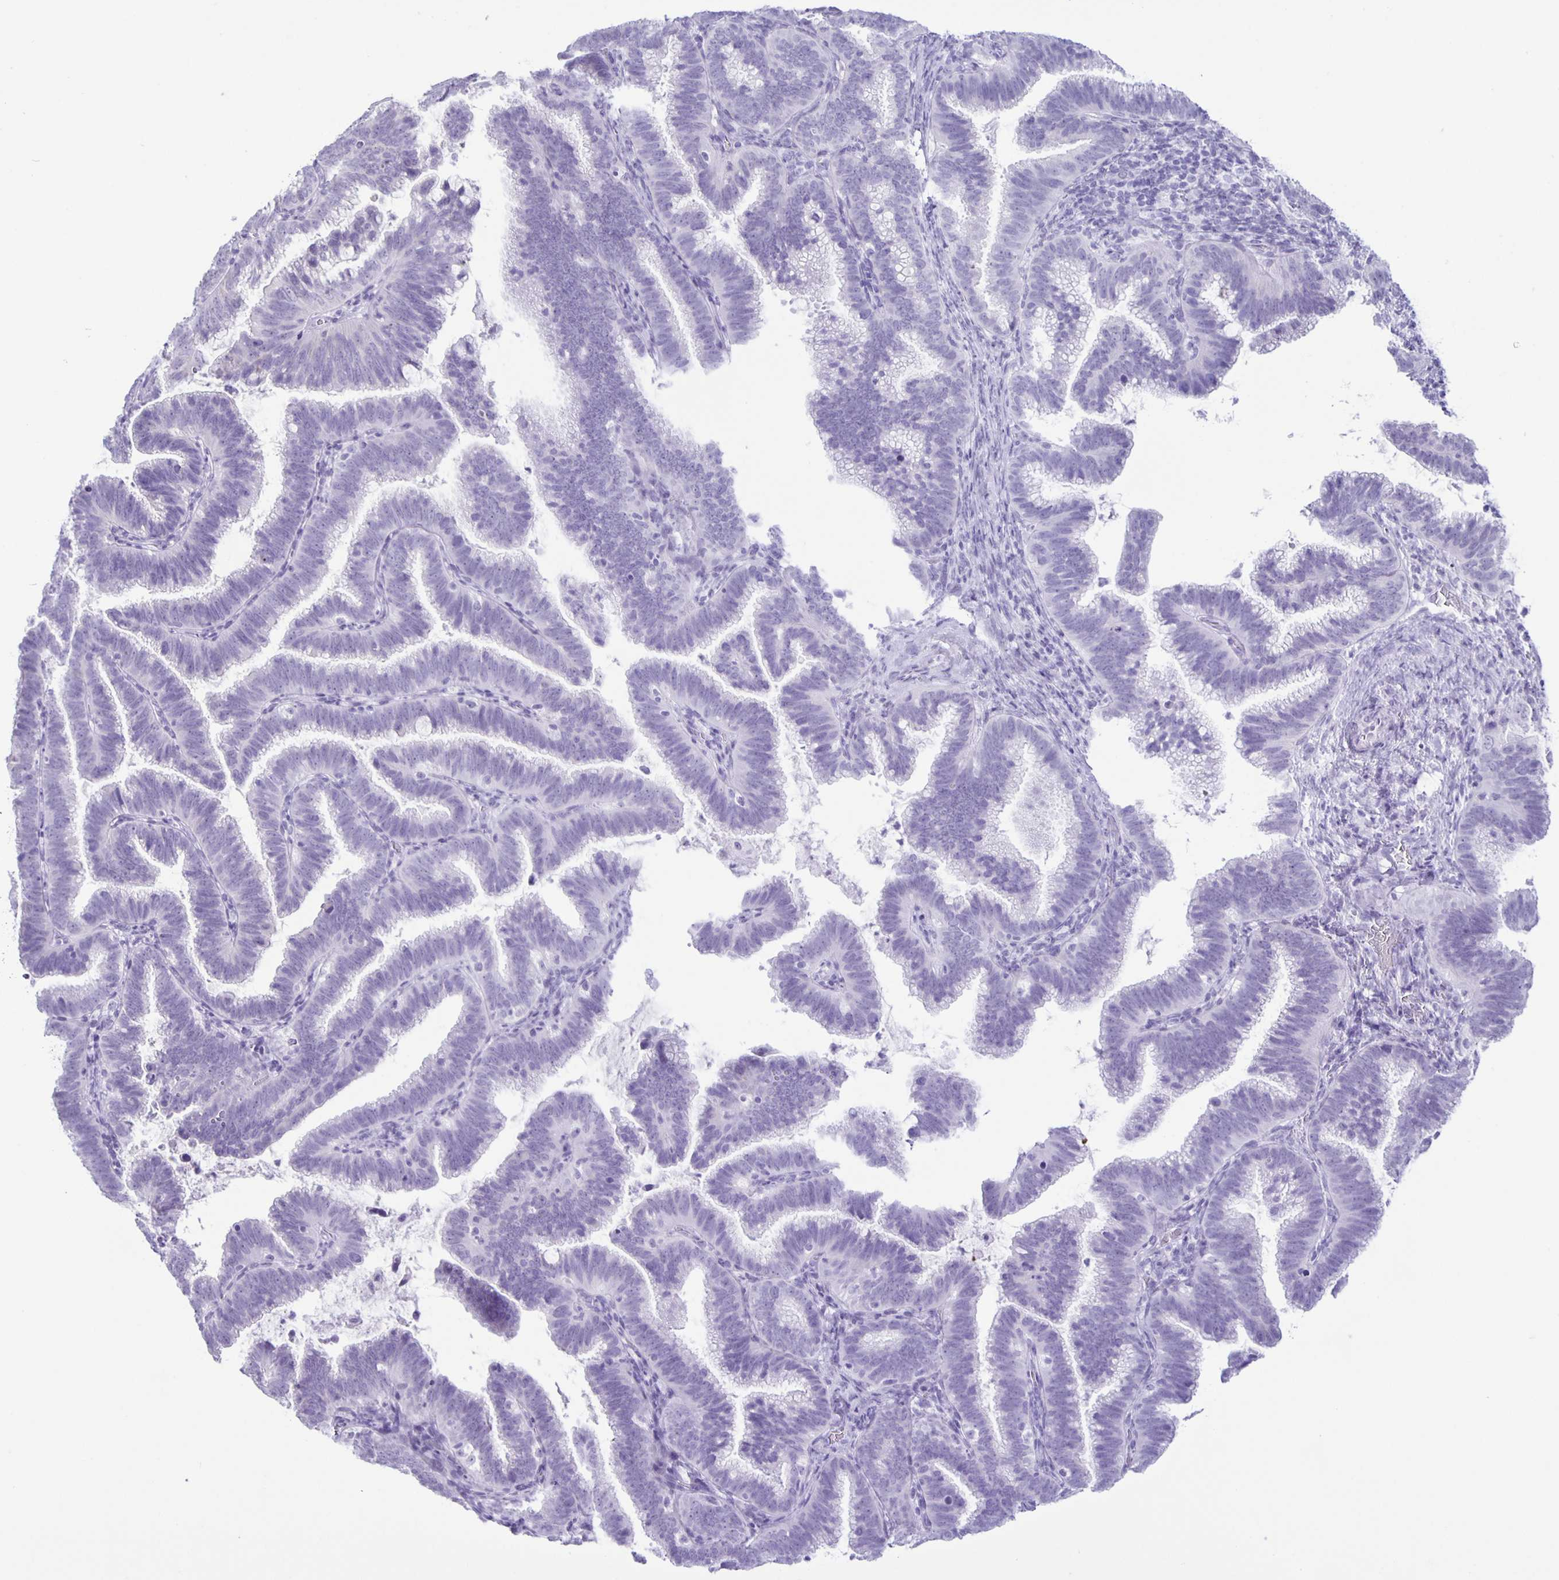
{"staining": {"intensity": "negative", "quantity": "none", "location": "none"}, "tissue": "cervical cancer", "cell_type": "Tumor cells", "image_type": "cancer", "snomed": [{"axis": "morphology", "description": "Adenocarcinoma, NOS"}, {"axis": "topography", "description": "Cervix"}], "caption": "This is a histopathology image of immunohistochemistry (IHC) staining of cervical cancer (adenocarcinoma), which shows no expression in tumor cells.", "gene": "EZHIP", "patient": {"sex": "female", "age": 61}}